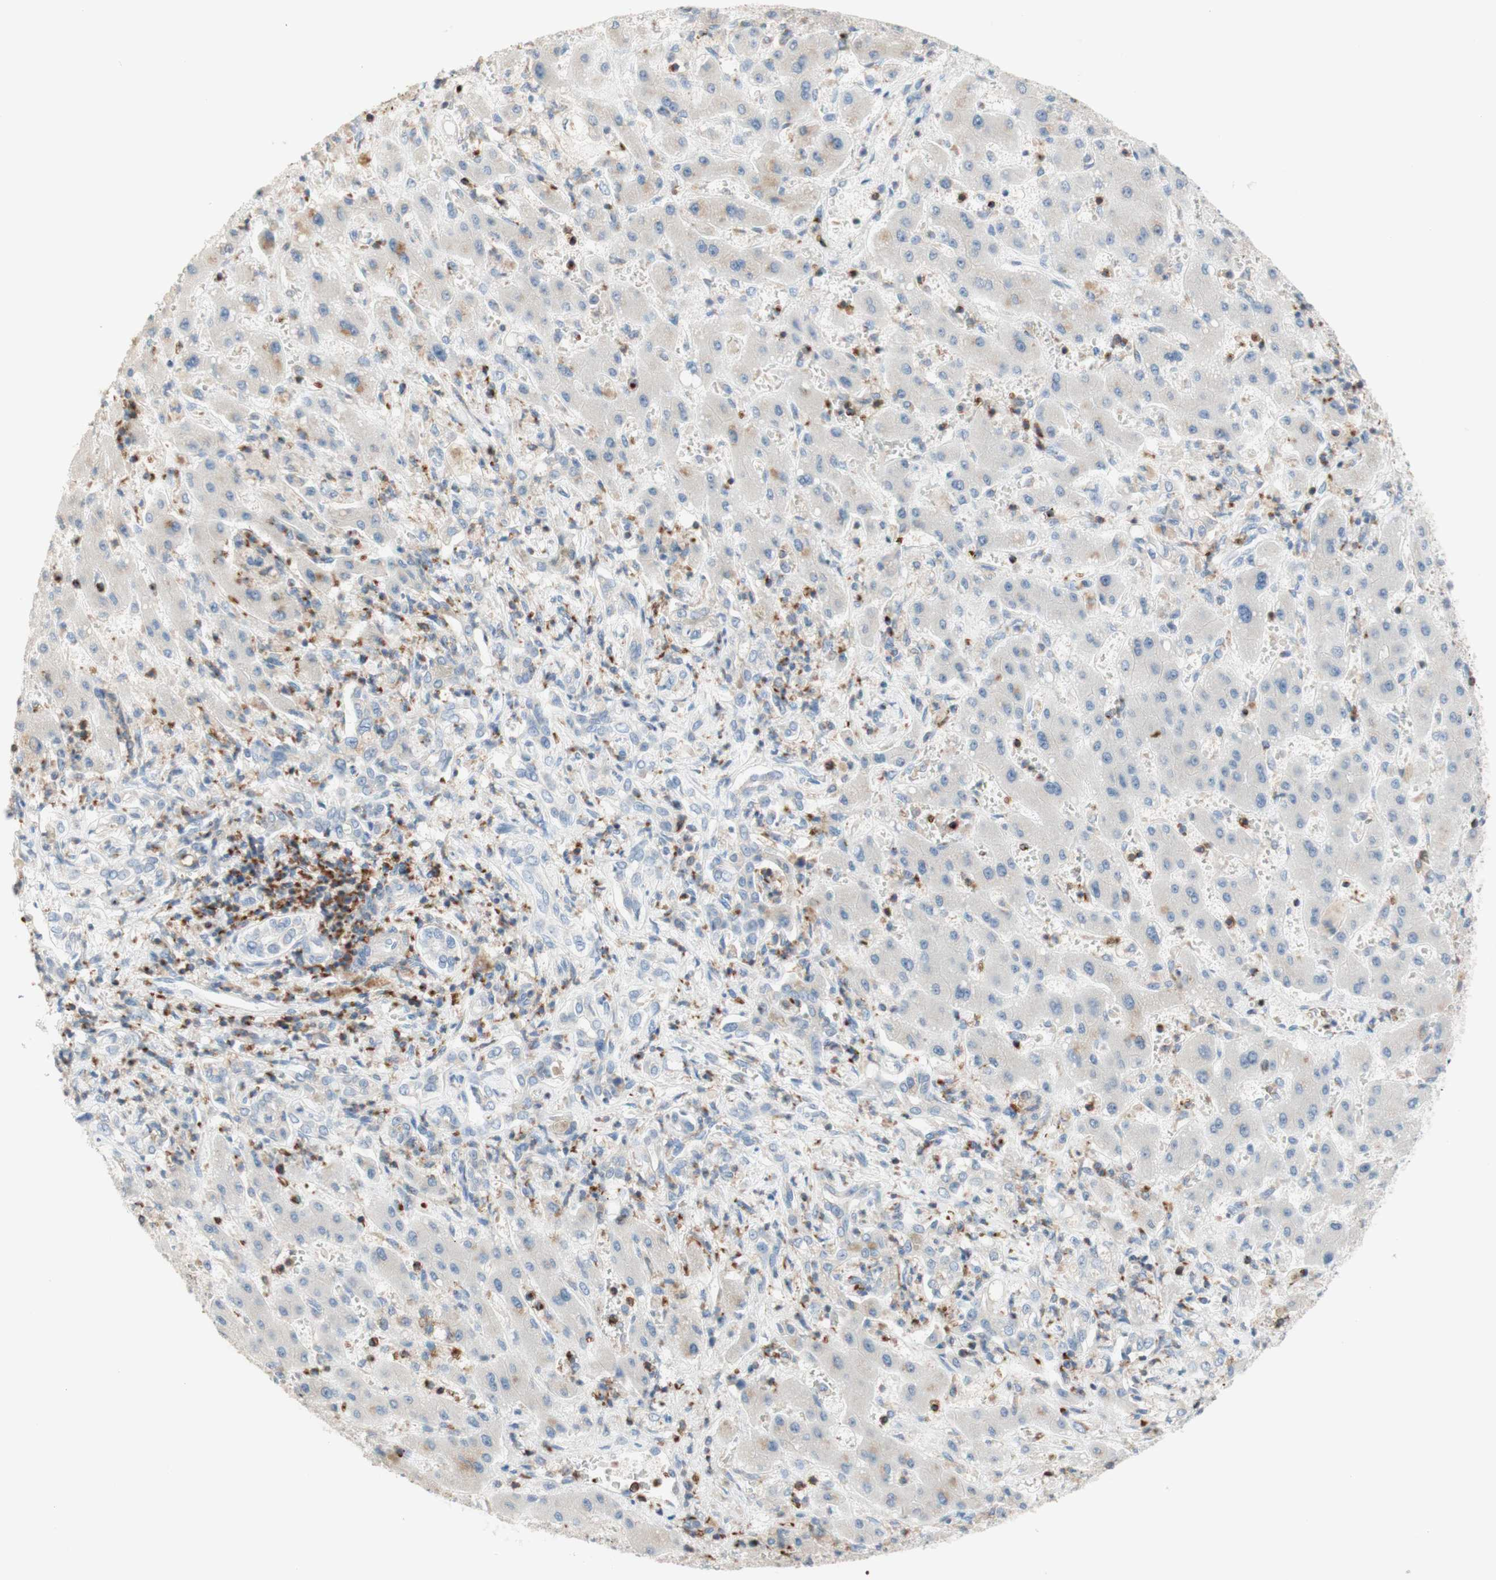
{"staining": {"intensity": "negative", "quantity": "none", "location": "none"}, "tissue": "liver cancer", "cell_type": "Tumor cells", "image_type": "cancer", "snomed": [{"axis": "morphology", "description": "Cholangiocarcinoma"}, {"axis": "topography", "description": "Liver"}], "caption": "Immunohistochemistry (IHC) micrograph of liver cholangiocarcinoma stained for a protein (brown), which exhibits no staining in tumor cells. (DAB (3,3'-diaminobenzidine) immunohistochemistry with hematoxylin counter stain).", "gene": "SPINK6", "patient": {"sex": "male", "age": 50}}